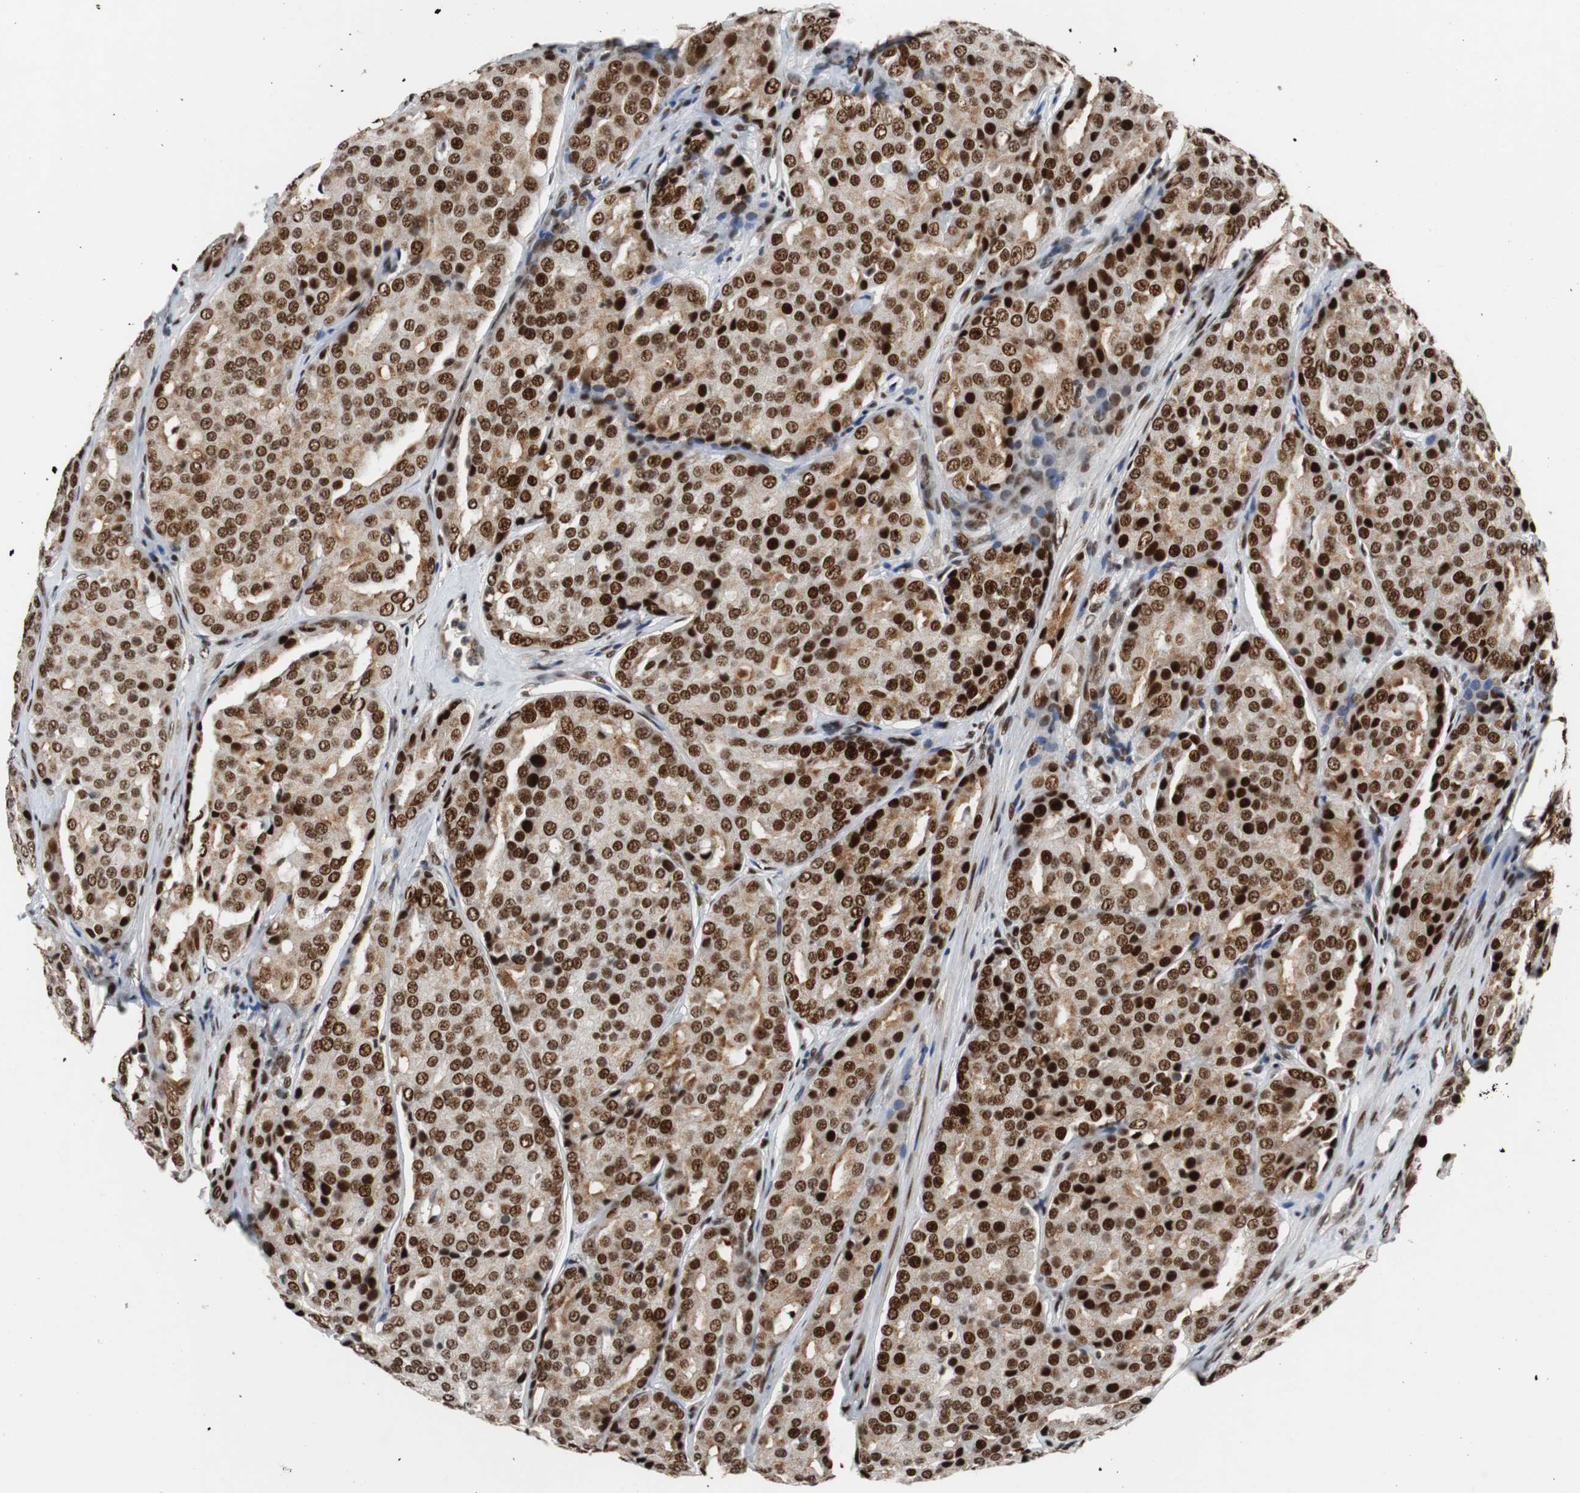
{"staining": {"intensity": "strong", "quantity": ">75%", "location": "nuclear"}, "tissue": "prostate cancer", "cell_type": "Tumor cells", "image_type": "cancer", "snomed": [{"axis": "morphology", "description": "Adenocarcinoma, High grade"}, {"axis": "topography", "description": "Prostate"}], "caption": "Immunohistochemical staining of human prostate cancer displays strong nuclear protein expression in approximately >75% of tumor cells. (brown staining indicates protein expression, while blue staining denotes nuclei).", "gene": "NBL1", "patient": {"sex": "male", "age": 64}}